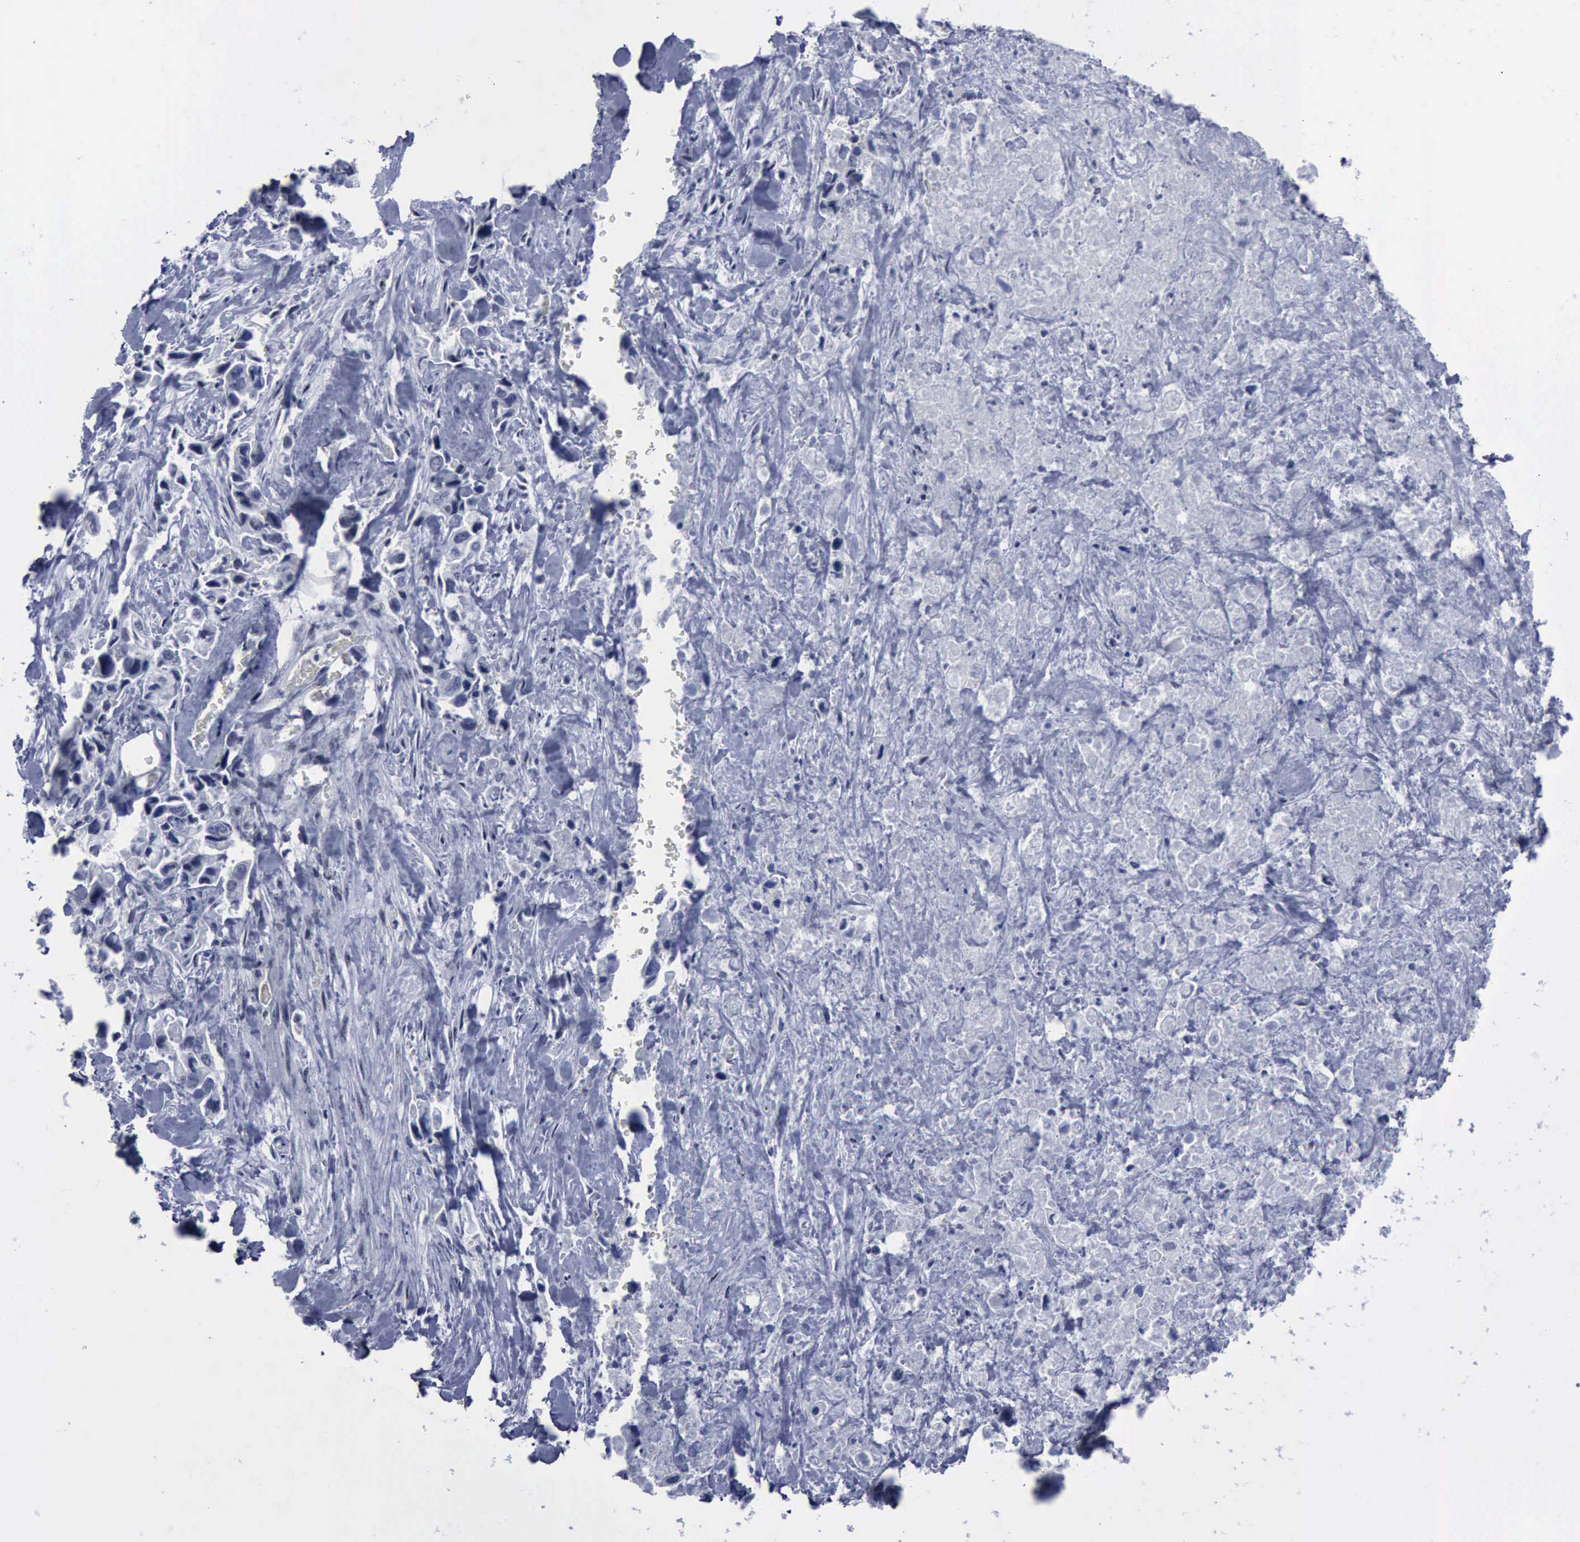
{"staining": {"intensity": "negative", "quantity": "none", "location": "none"}, "tissue": "pancreatic cancer", "cell_type": "Tumor cells", "image_type": "cancer", "snomed": [{"axis": "morphology", "description": "Adenocarcinoma, NOS"}, {"axis": "topography", "description": "Pancreas"}], "caption": "Immunohistochemistry (IHC) micrograph of neoplastic tissue: human pancreatic cancer stained with DAB (3,3'-diaminobenzidine) displays no significant protein expression in tumor cells.", "gene": "BRD1", "patient": {"sex": "male", "age": 69}}